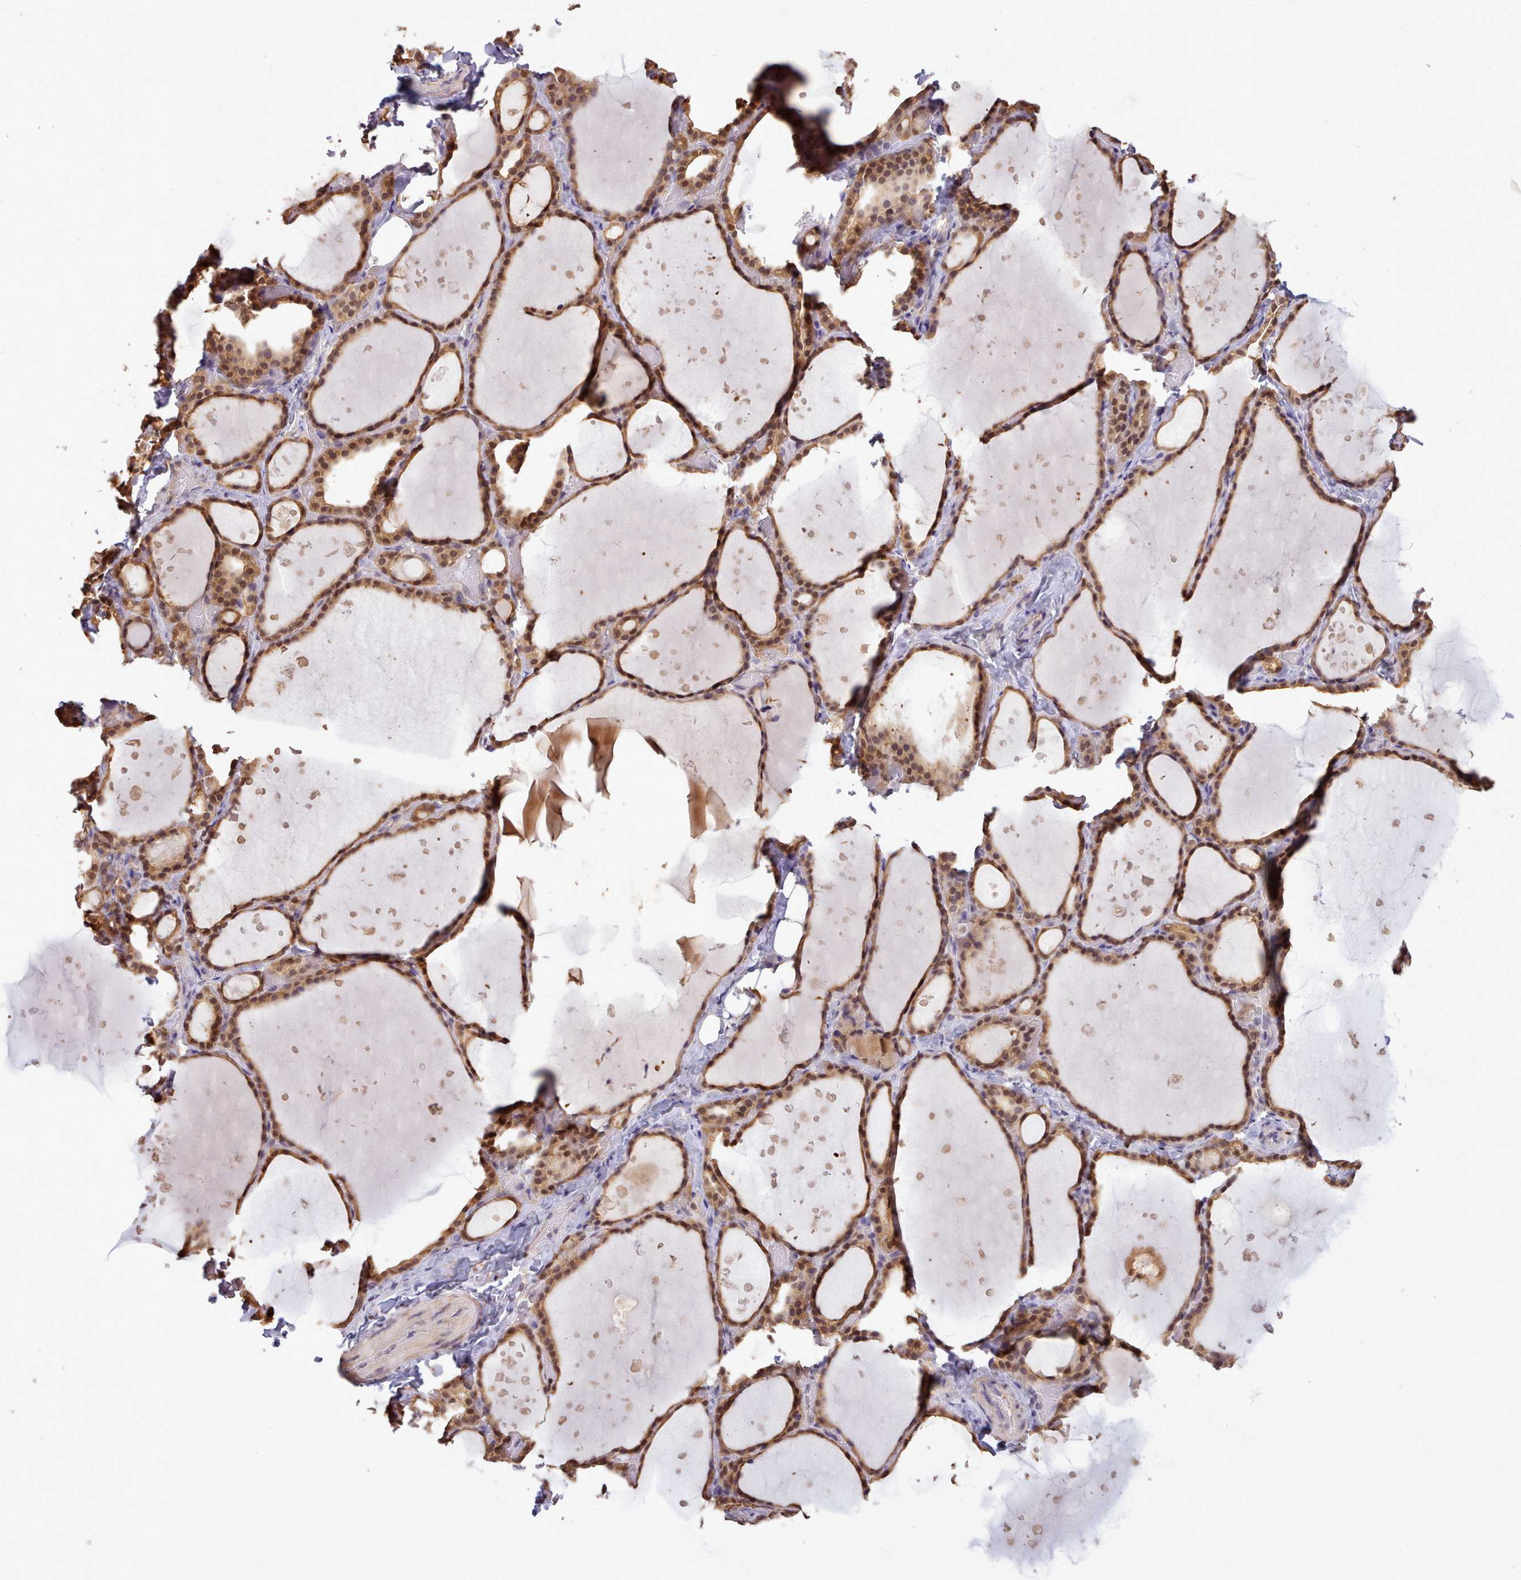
{"staining": {"intensity": "moderate", "quantity": ">75%", "location": "cytoplasmic/membranous,nuclear"}, "tissue": "thyroid gland", "cell_type": "Glandular cells", "image_type": "normal", "snomed": [{"axis": "morphology", "description": "Normal tissue, NOS"}, {"axis": "topography", "description": "Thyroid gland"}], "caption": "Immunohistochemical staining of unremarkable thyroid gland exhibits medium levels of moderate cytoplasmic/membranous,nuclear positivity in about >75% of glandular cells. Using DAB (brown) and hematoxylin (blue) stains, captured at high magnification using brightfield microscopy.", "gene": "ARL17A", "patient": {"sex": "female", "age": 44}}